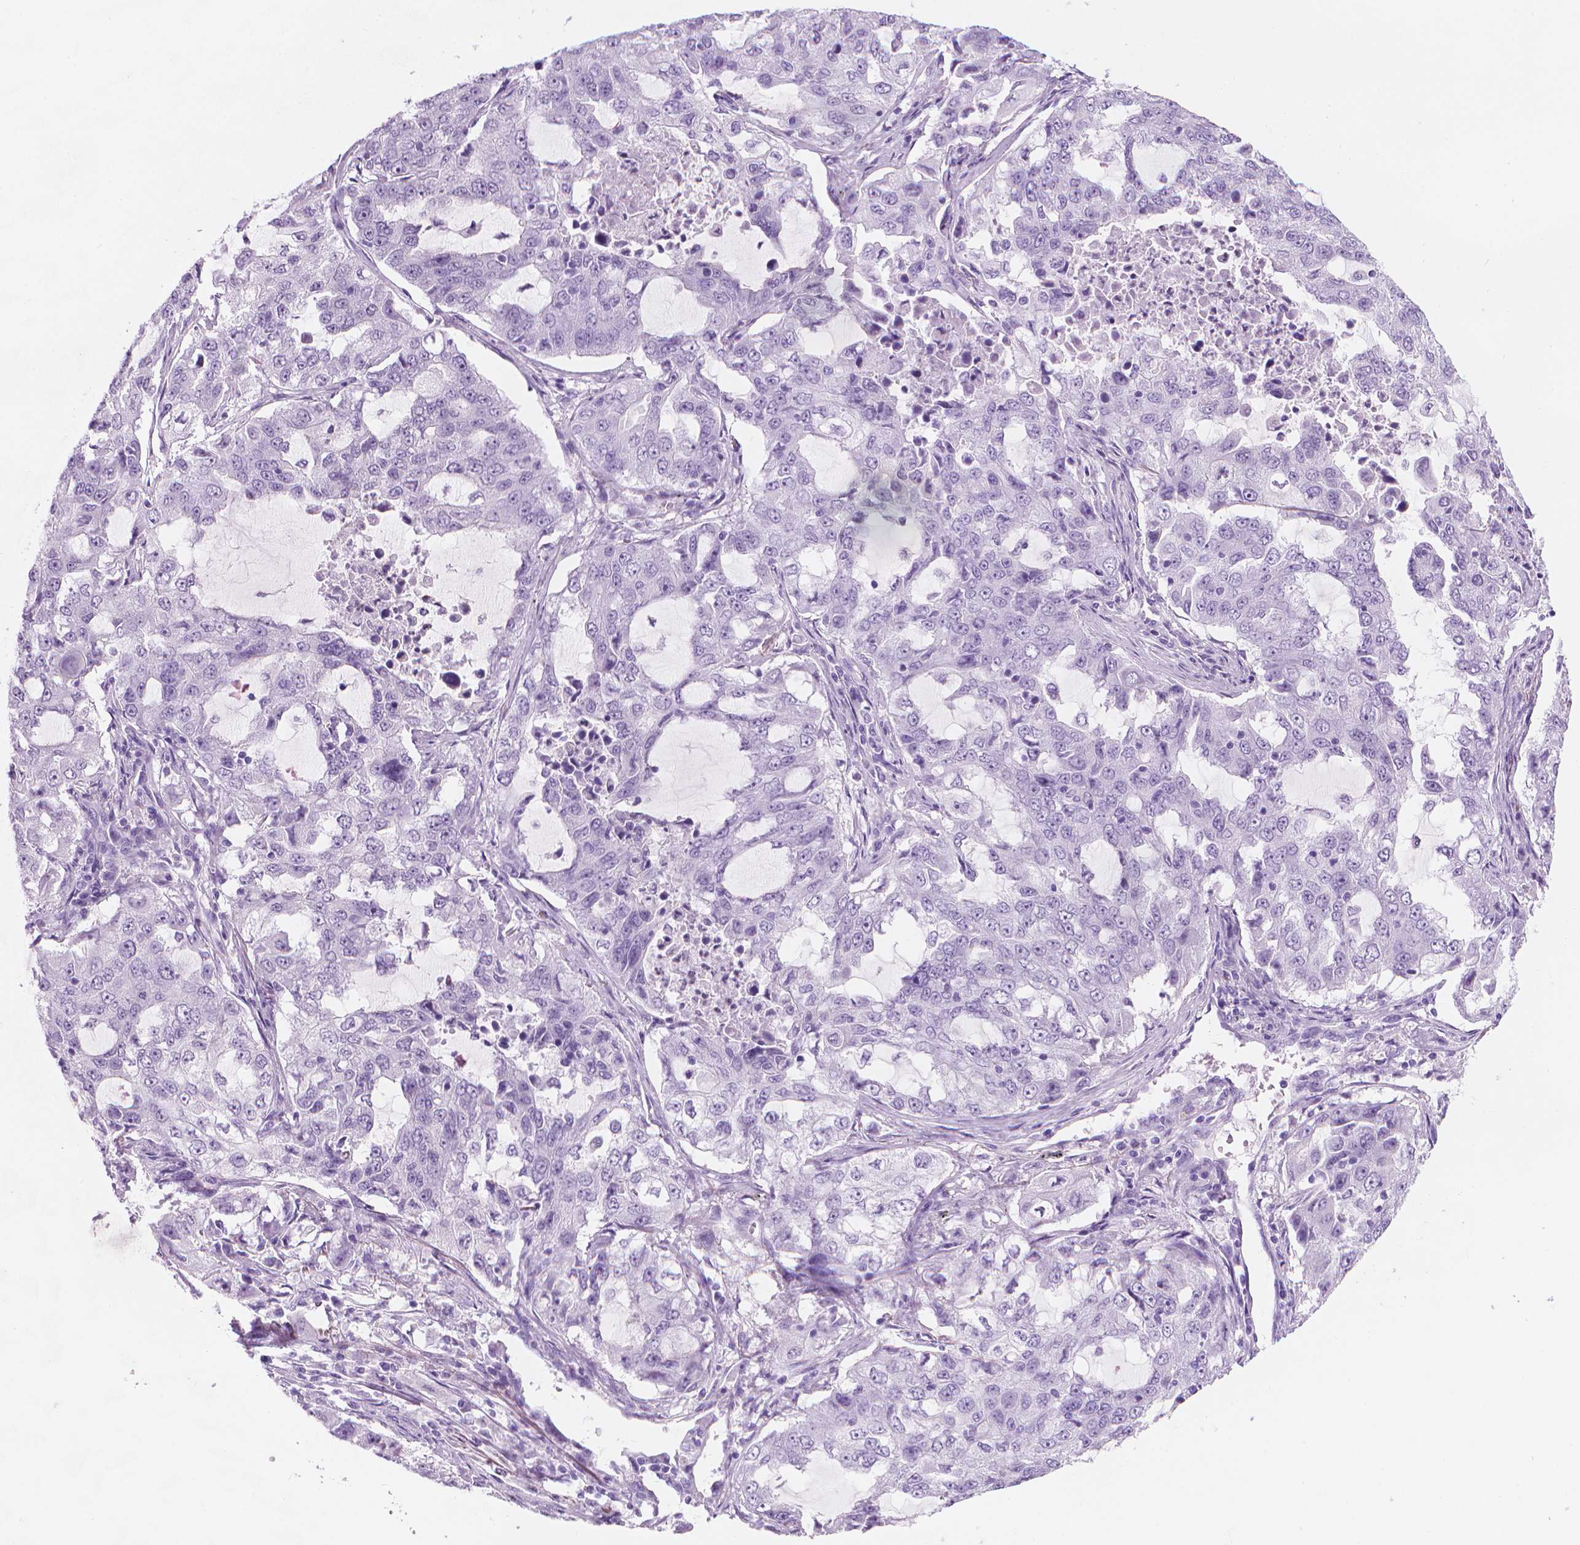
{"staining": {"intensity": "negative", "quantity": "none", "location": "none"}, "tissue": "lung cancer", "cell_type": "Tumor cells", "image_type": "cancer", "snomed": [{"axis": "morphology", "description": "Adenocarcinoma, NOS"}, {"axis": "topography", "description": "Lung"}], "caption": "High power microscopy image of an IHC photomicrograph of lung cancer, revealing no significant expression in tumor cells.", "gene": "TTC29", "patient": {"sex": "female", "age": 61}}